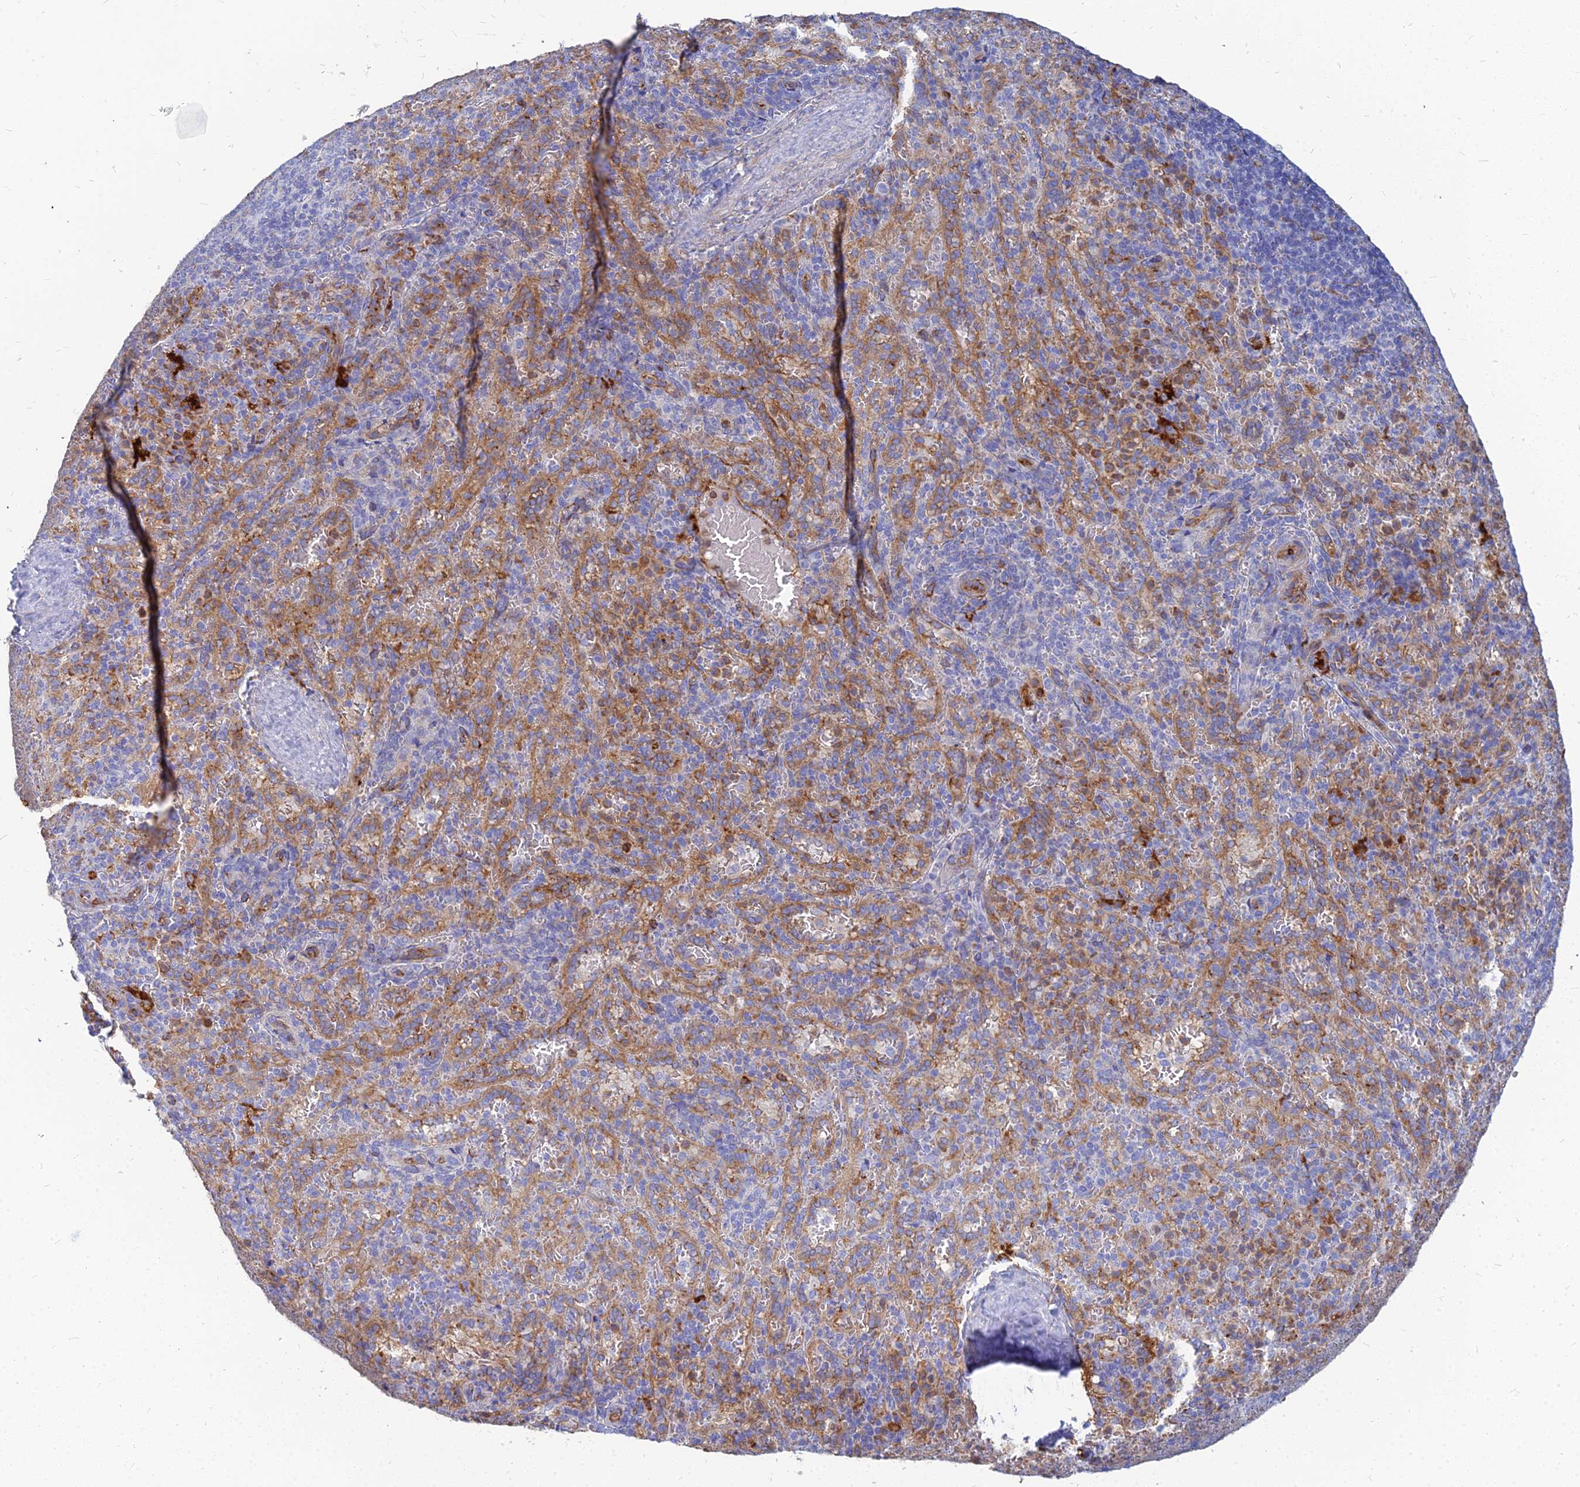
{"staining": {"intensity": "moderate", "quantity": "25%-75%", "location": "cytoplasmic/membranous"}, "tissue": "spleen", "cell_type": "Cells in red pulp", "image_type": "normal", "snomed": [{"axis": "morphology", "description": "Normal tissue, NOS"}, {"axis": "topography", "description": "Spleen"}], "caption": "Immunohistochemistry (IHC) of normal human spleen exhibits medium levels of moderate cytoplasmic/membranous positivity in about 25%-75% of cells in red pulp.", "gene": "VAT1", "patient": {"sex": "female", "age": 21}}